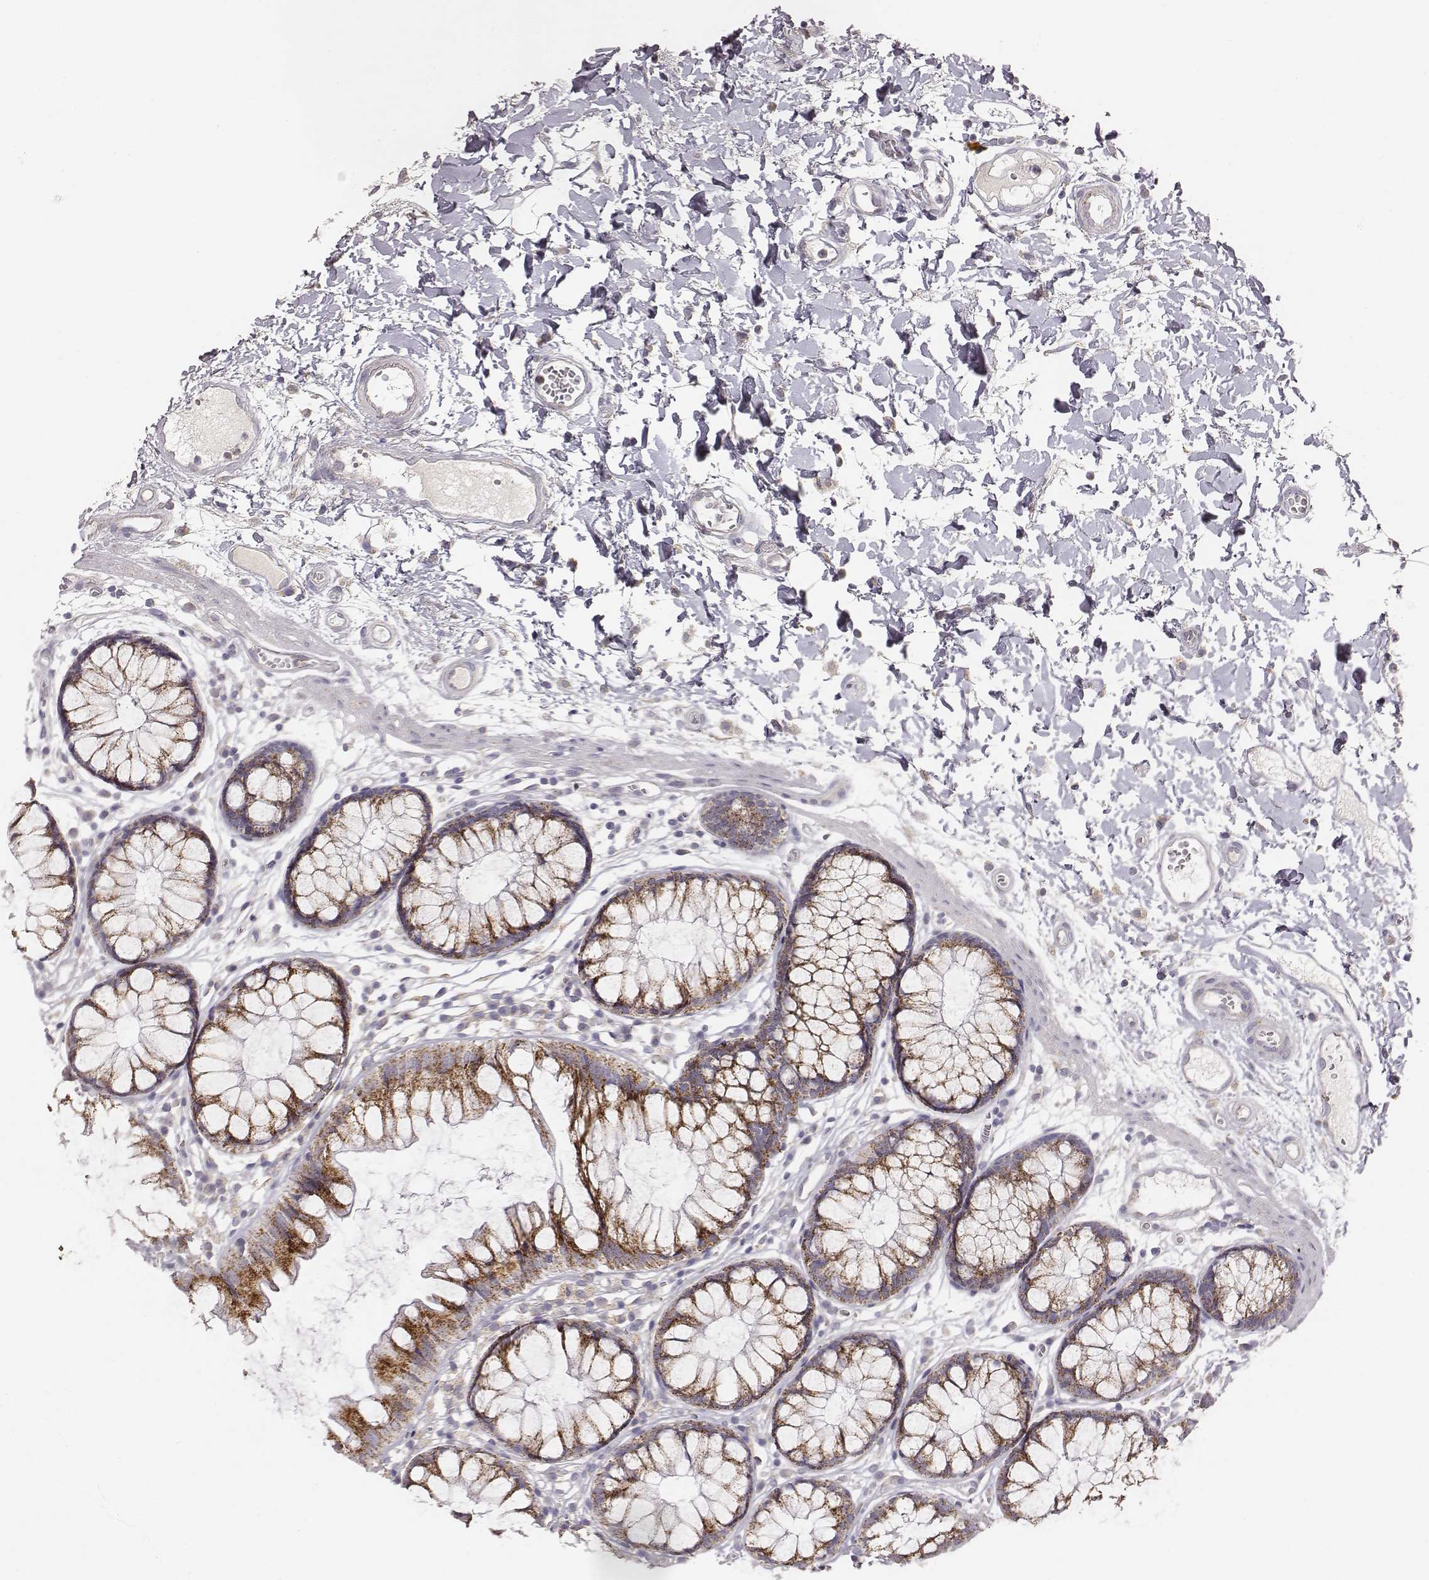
{"staining": {"intensity": "negative", "quantity": "none", "location": "none"}, "tissue": "colon", "cell_type": "Endothelial cells", "image_type": "normal", "snomed": [{"axis": "morphology", "description": "Normal tissue, NOS"}, {"axis": "morphology", "description": "Adenocarcinoma, NOS"}, {"axis": "topography", "description": "Colon"}], "caption": "Immunohistochemistry (IHC) histopathology image of normal human colon stained for a protein (brown), which displays no positivity in endothelial cells. (DAB immunohistochemistry (IHC), high magnification).", "gene": "ABCD3", "patient": {"sex": "male", "age": 65}}